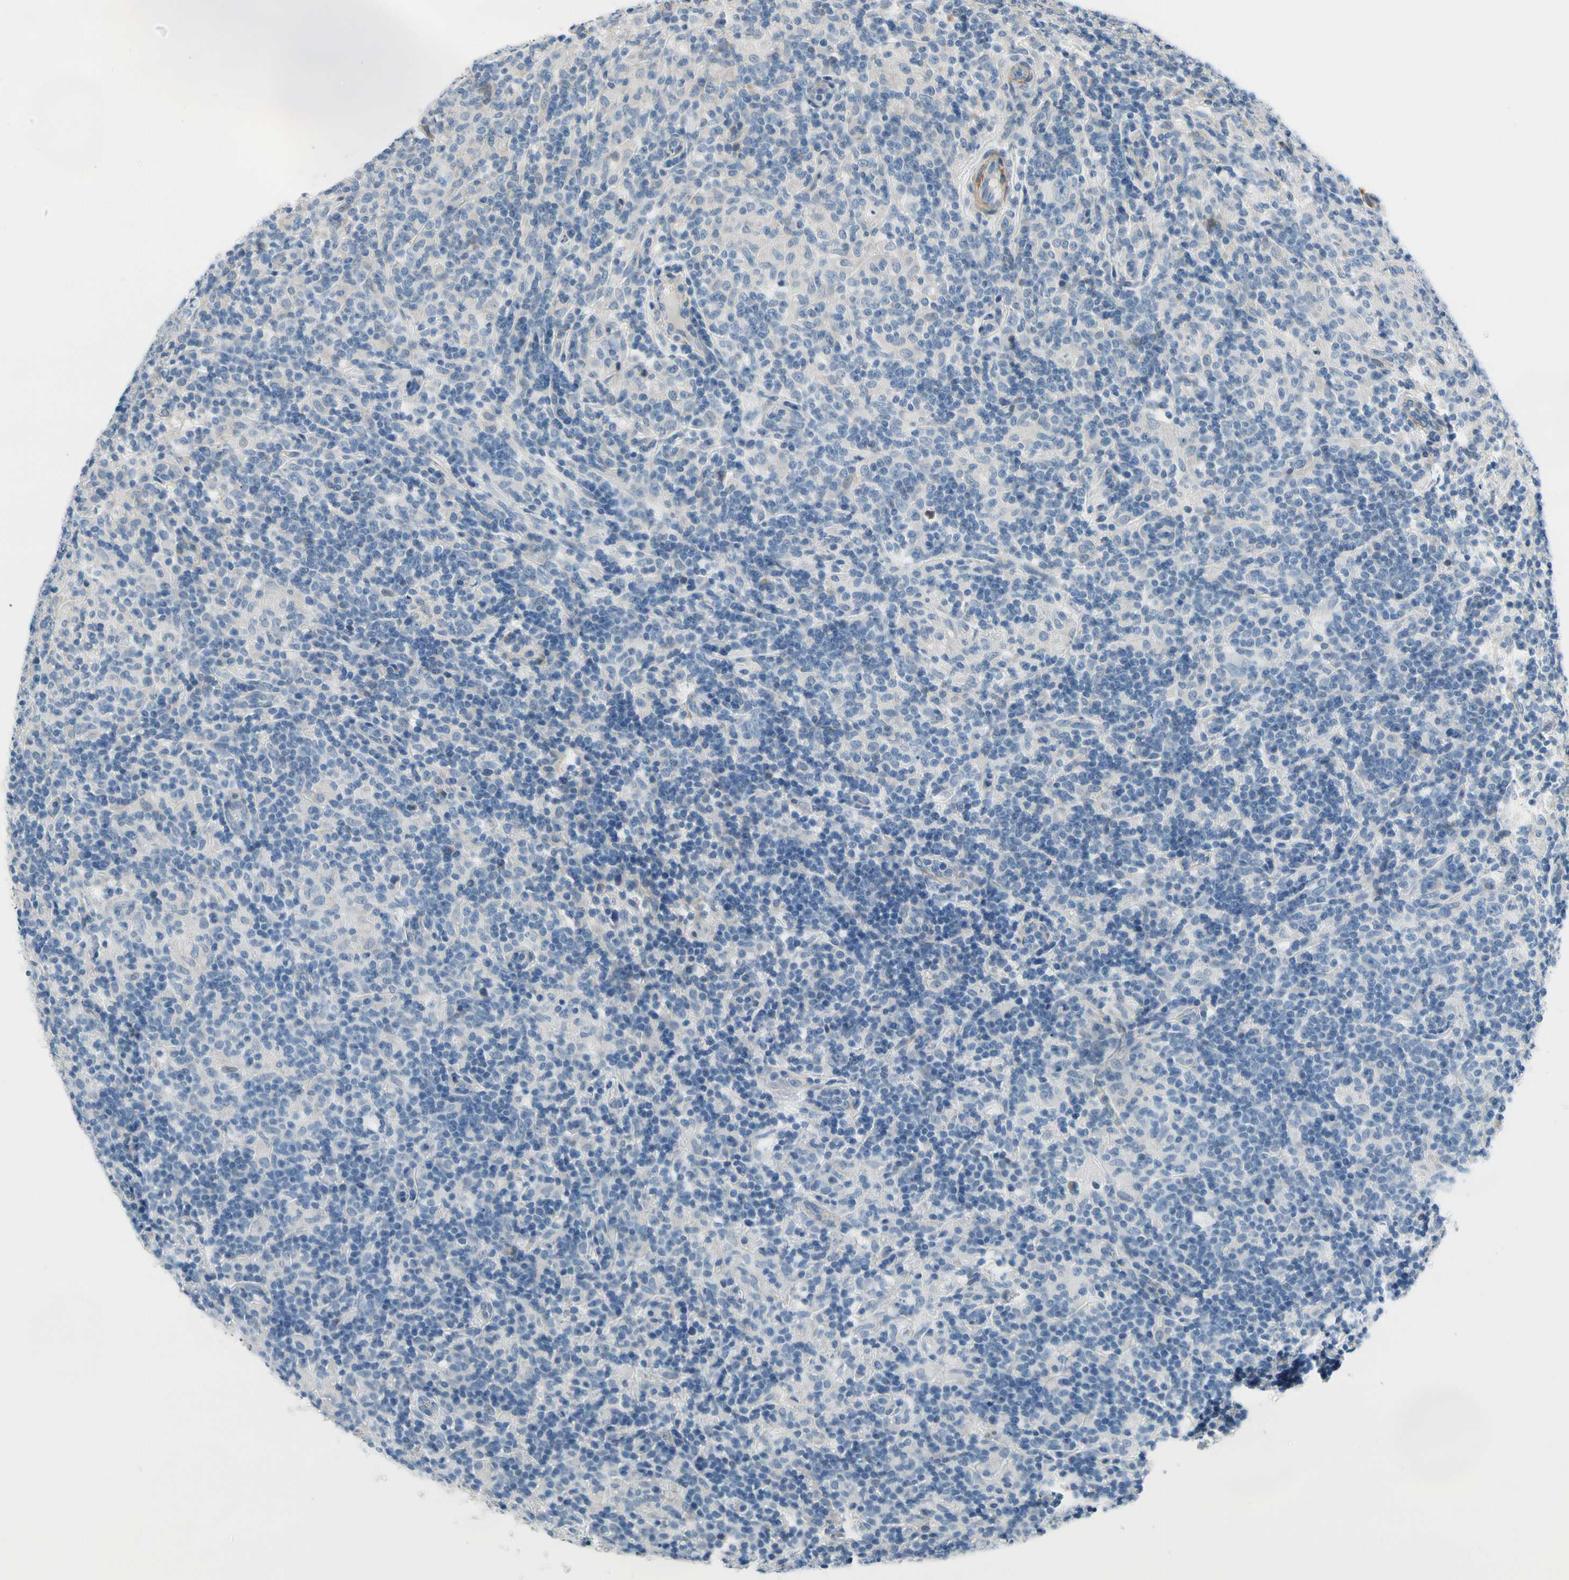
{"staining": {"intensity": "negative", "quantity": "none", "location": "none"}, "tissue": "lymphoma", "cell_type": "Tumor cells", "image_type": "cancer", "snomed": [{"axis": "morphology", "description": "Hodgkin's disease, NOS"}, {"axis": "topography", "description": "Lymph node"}], "caption": "Immunohistochemical staining of human lymphoma reveals no significant positivity in tumor cells.", "gene": "FCER2", "patient": {"sex": "male", "age": 70}}